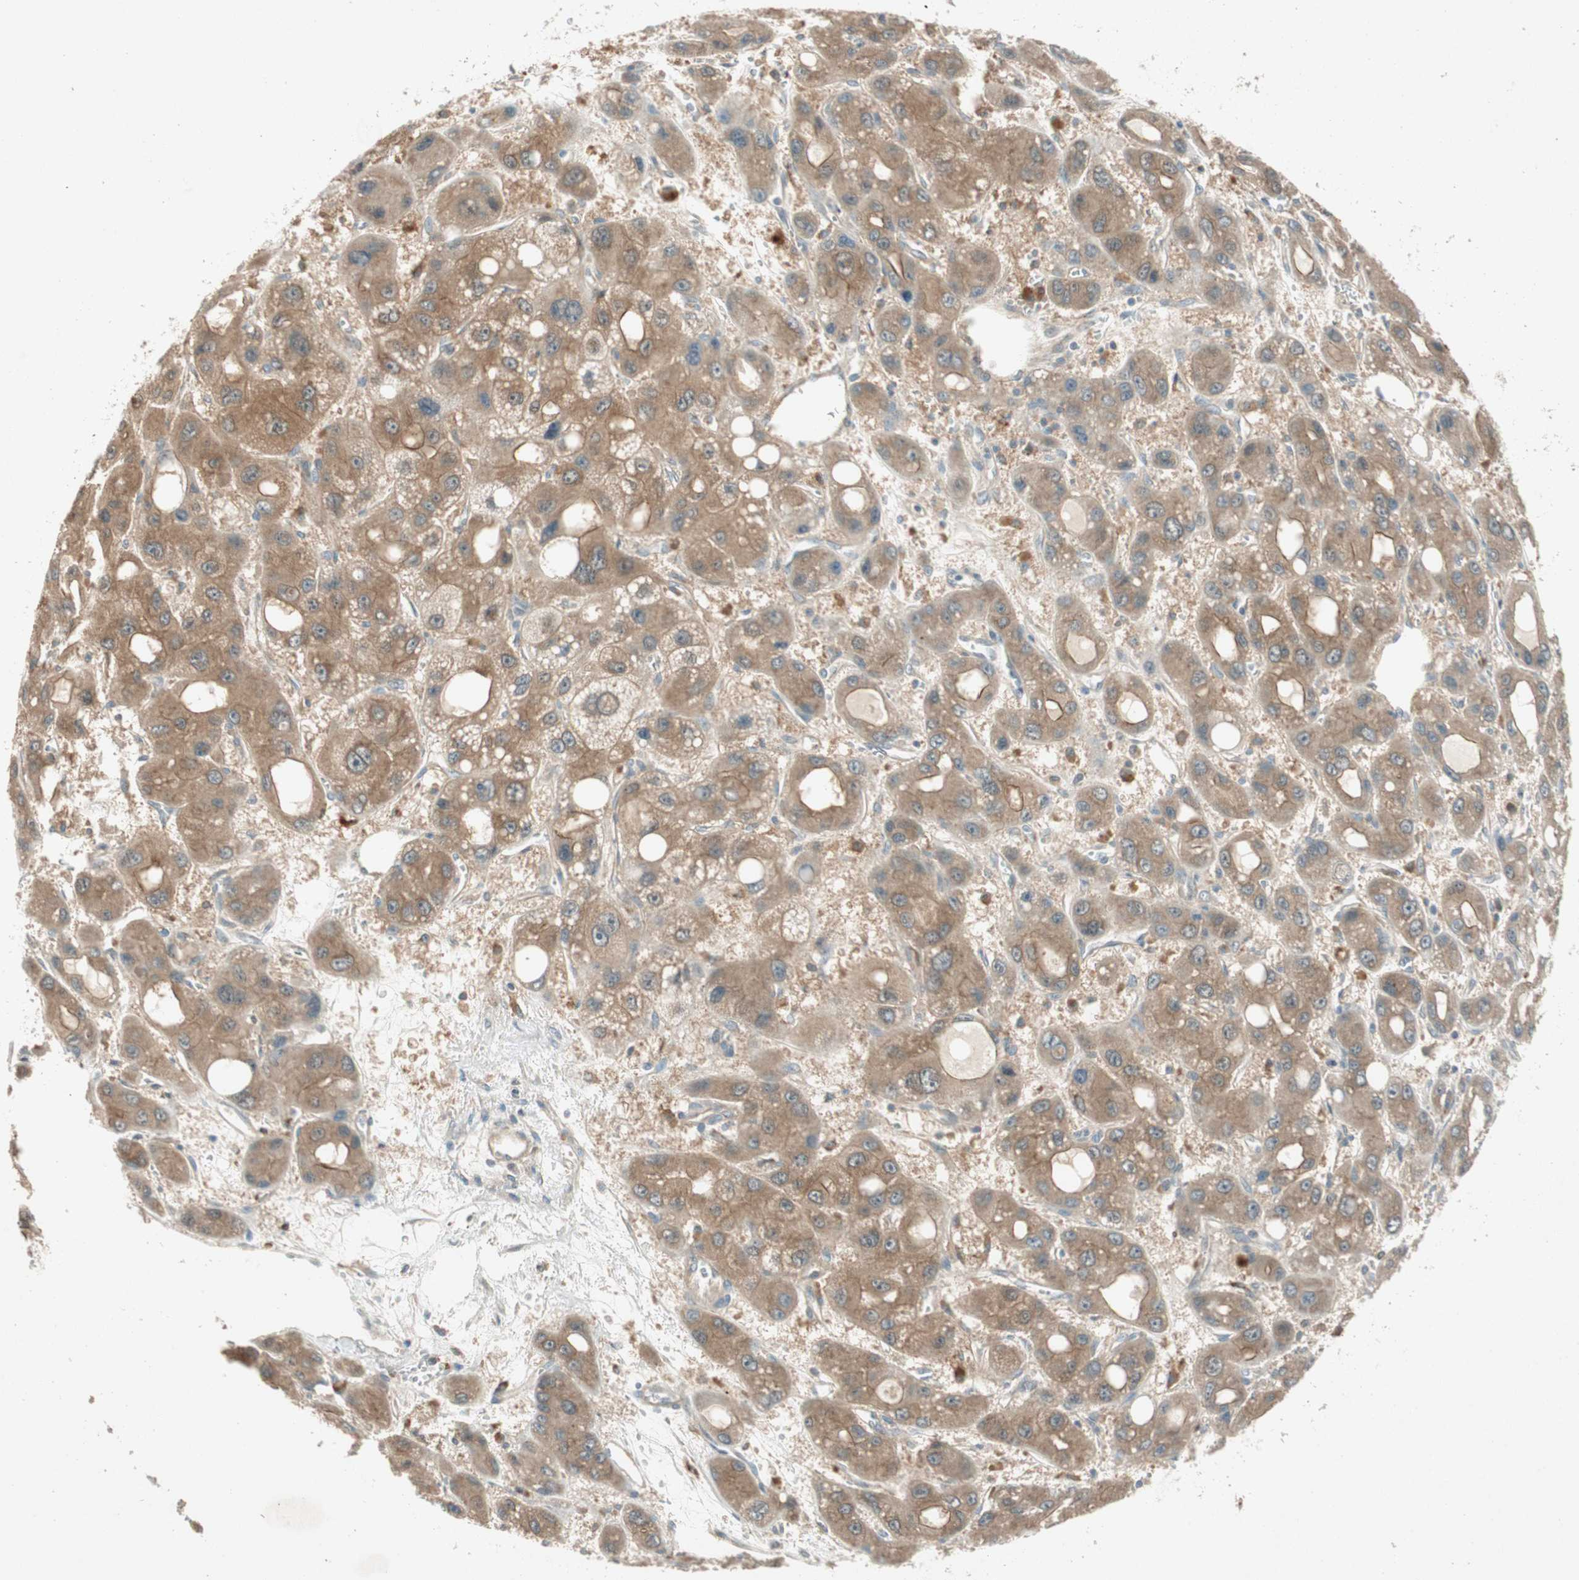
{"staining": {"intensity": "moderate", "quantity": ">75%", "location": "cytoplasmic/membranous"}, "tissue": "liver cancer", "cell_type": "Tumor cells", "image_type": "cancer", "snomed": [{"axis": "morphology", "description": "Carcinoma, Hepatocellular, NOS"}, {"axis": "topography", "description": "Liver"}], "caption": "A histopathology image of human liver hepatocellular carcinoma stained for a protein displays moderate cytoplasmic/membranous brown staining in tumor cells. (DAB (3,3'-diaminobenzidine) IHC with brightfield microscopy, high magnification).", "gene": "NCLN", "patient": {"sex": "male", "age": 55}}